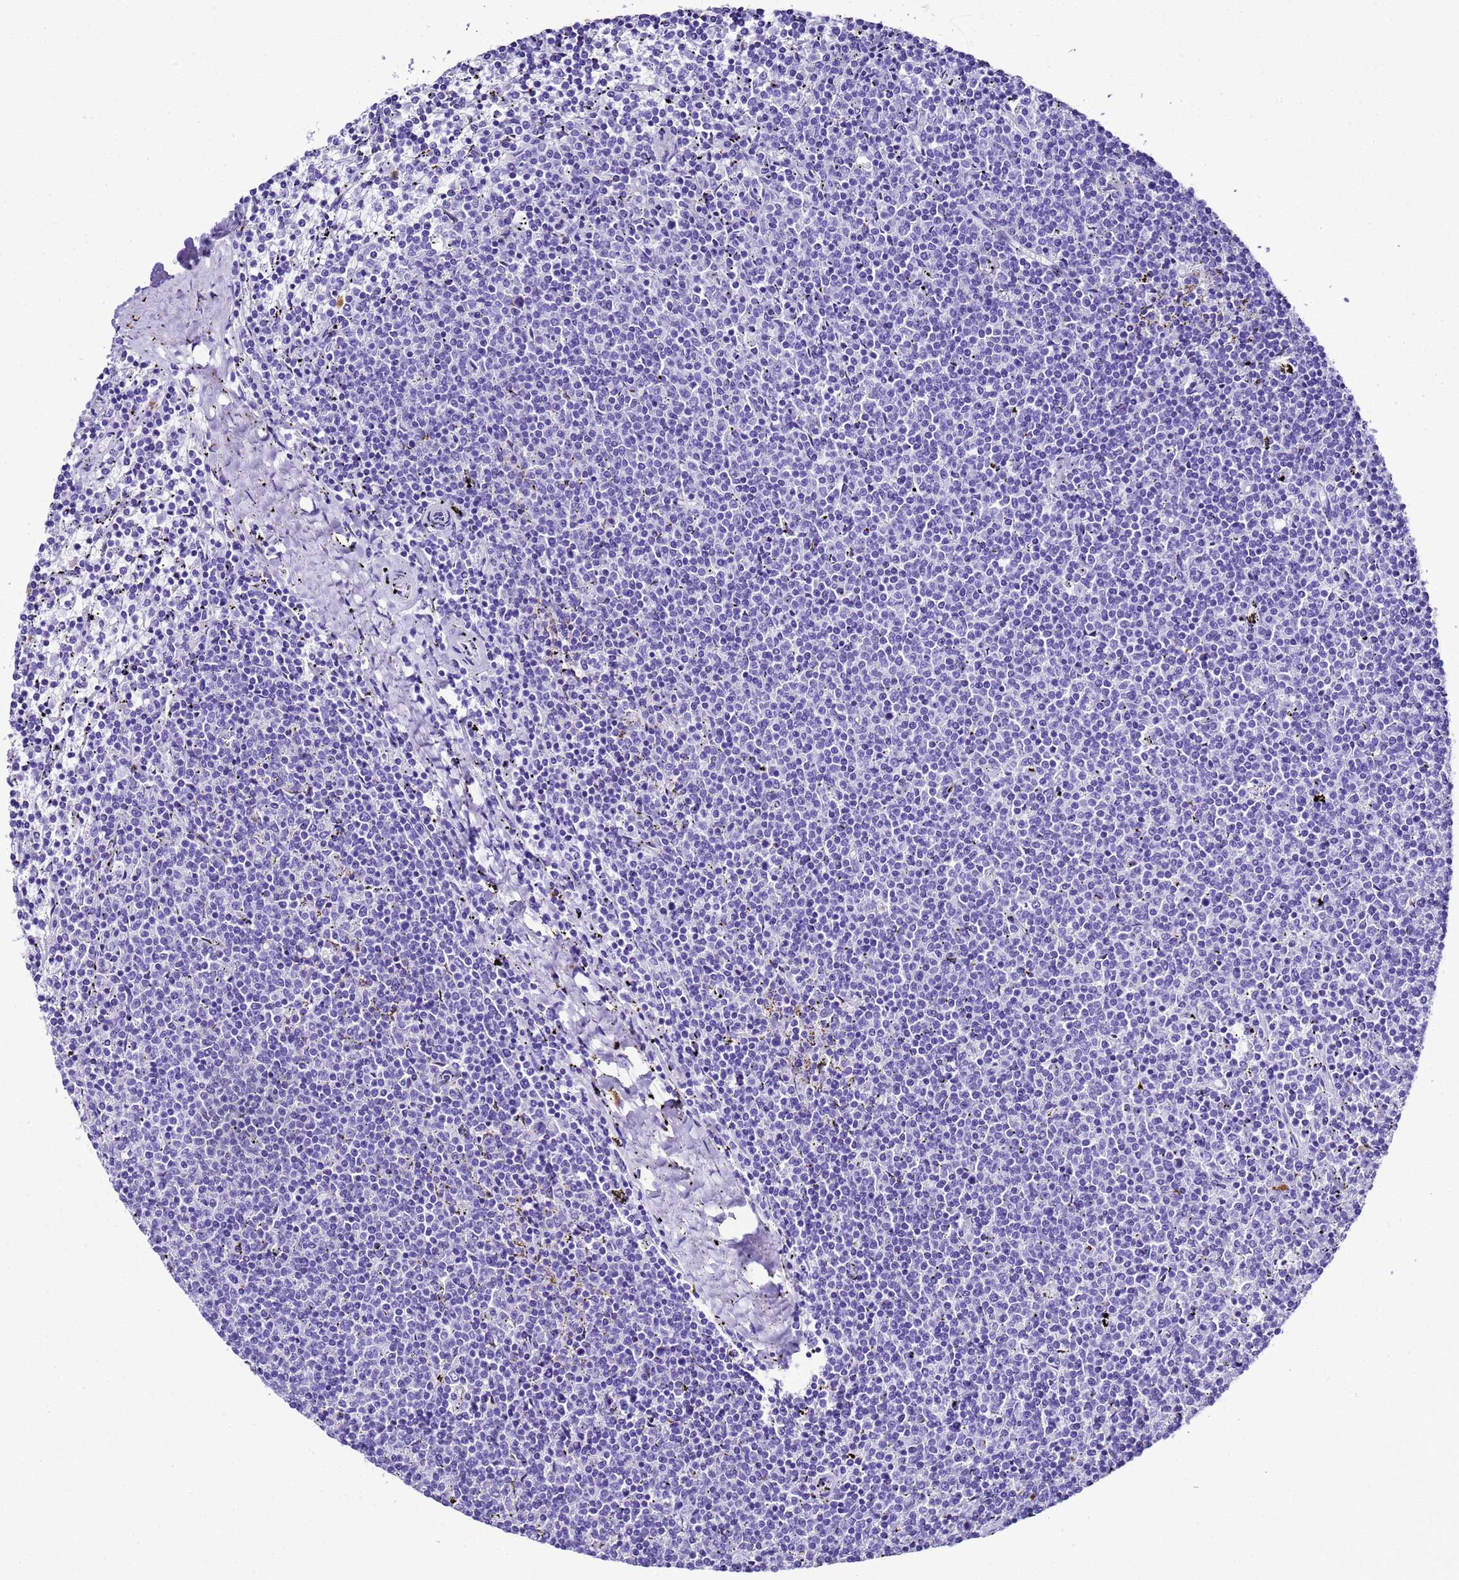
{"staining": {"intensity": "negative", "quantity": "none", "location": "none"}, "tissue": "lymphoma", "cell_type": "Tumor cells", "image_type": "cancer", "snomed": [{"axis": "morphology", "description": "Malignant lymphoma, non-Hodgkin's type, Low grade"}, {"axis": "topography", "description": "Spleen"}], "caption": "A histopathology image of human malignant lymphoma, non-Hodgkin's type (low-grade) is negative for staining in tumor cells.", "gene": "UGT2B10", "patient": {"sex": "female", "age": 50}}